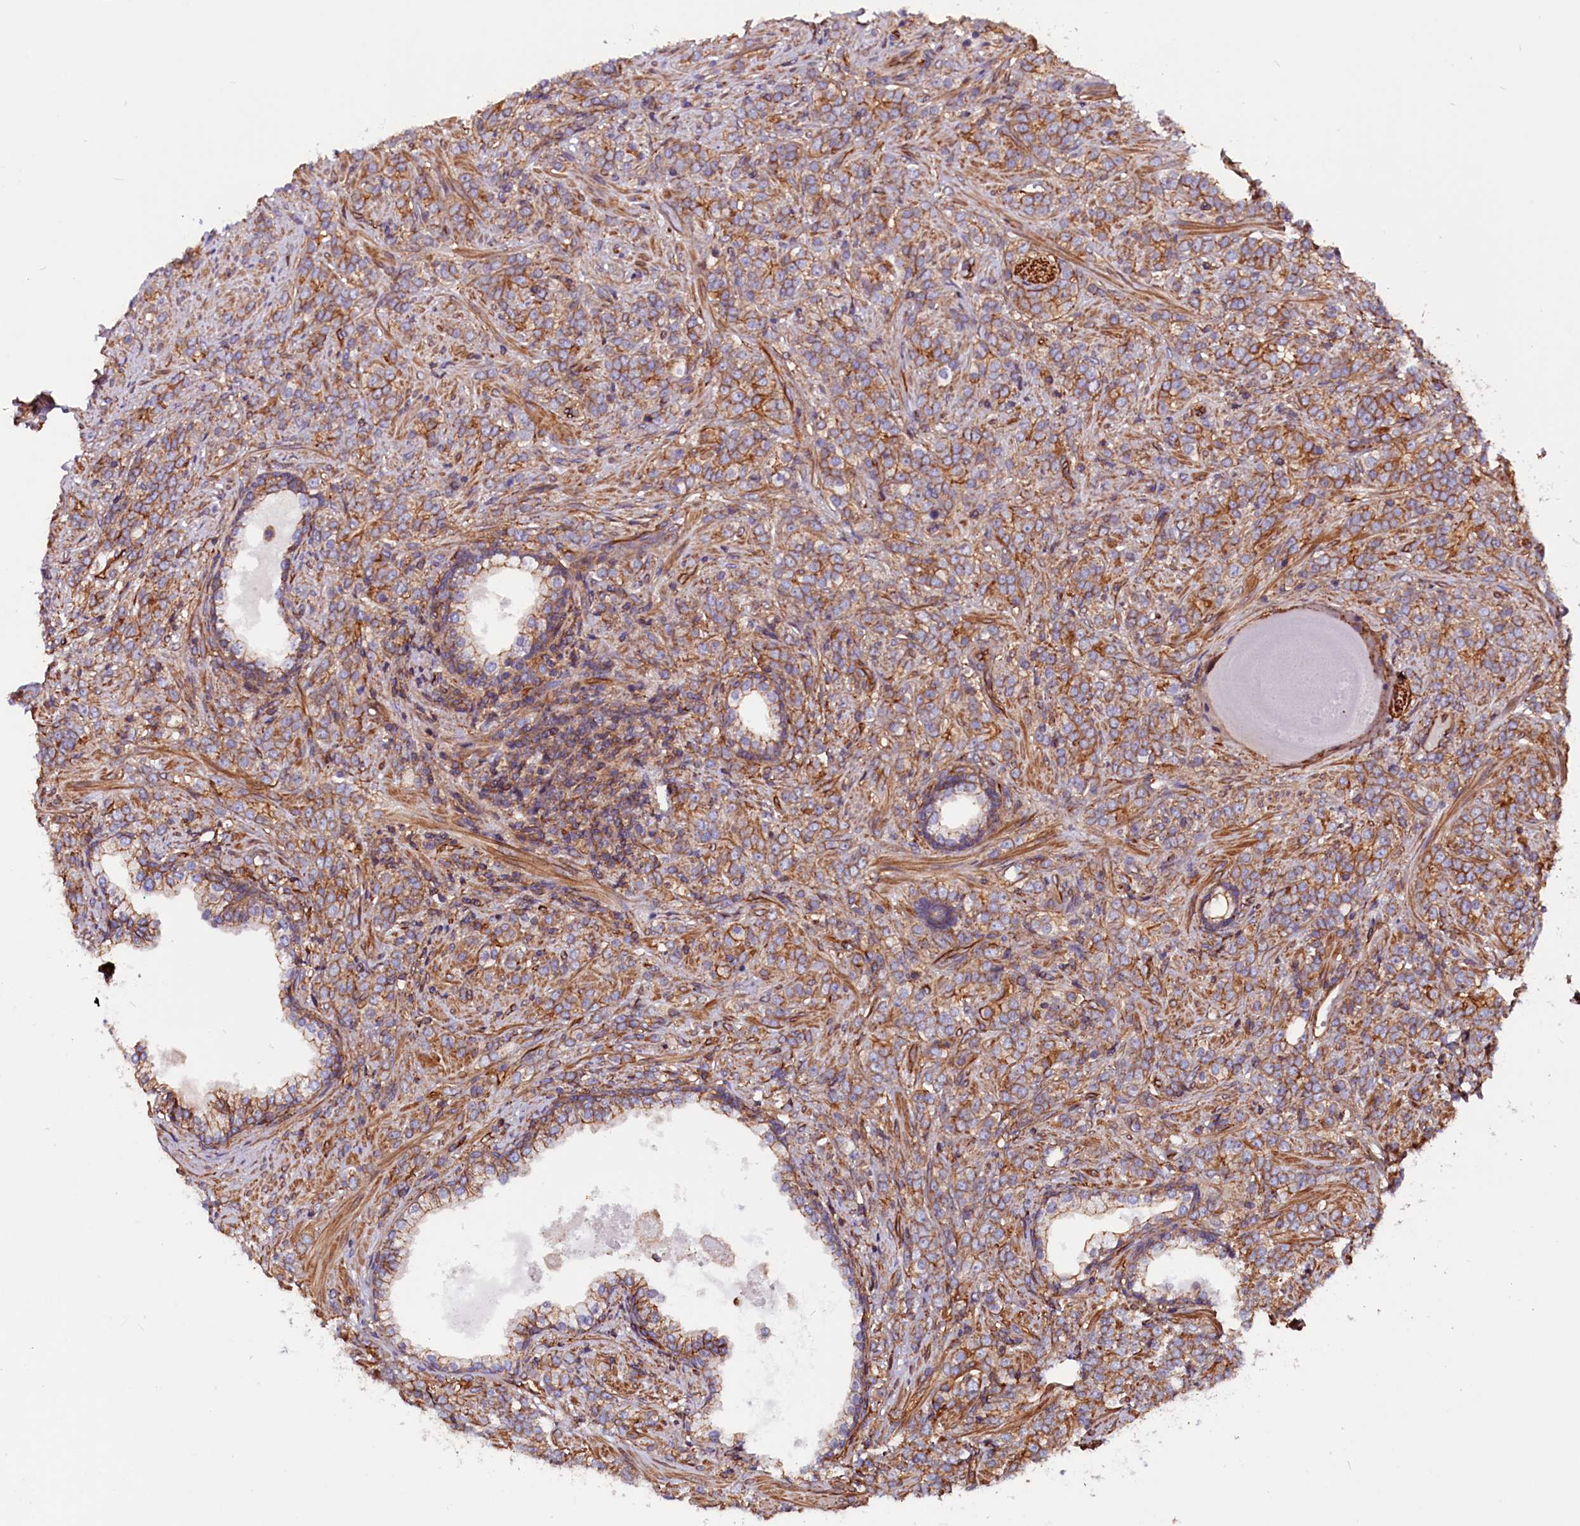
{"staining": {"intensity": "moderate", "quantity": ">75%", "location": "cytoplasmic/membranous"}, "tissue": "prostate cancer", "cell_type": "Tumor cells", "image_type": "cancer", "snomed": [{"axis": "morphology", "description": "Adenocarcinoma, High grade"}, {"axis": "topography", "description": "Prostate"}], "caption": "There is medium levels of moderate cytoplasmic/membranous staining in tumor cells of high-grade adenocarcinoma (prostate), as demonstrated by immunohistochemical staining (brown color).", "gene": "ZNF749", "patient": {"sex": "male", "age": 64}}